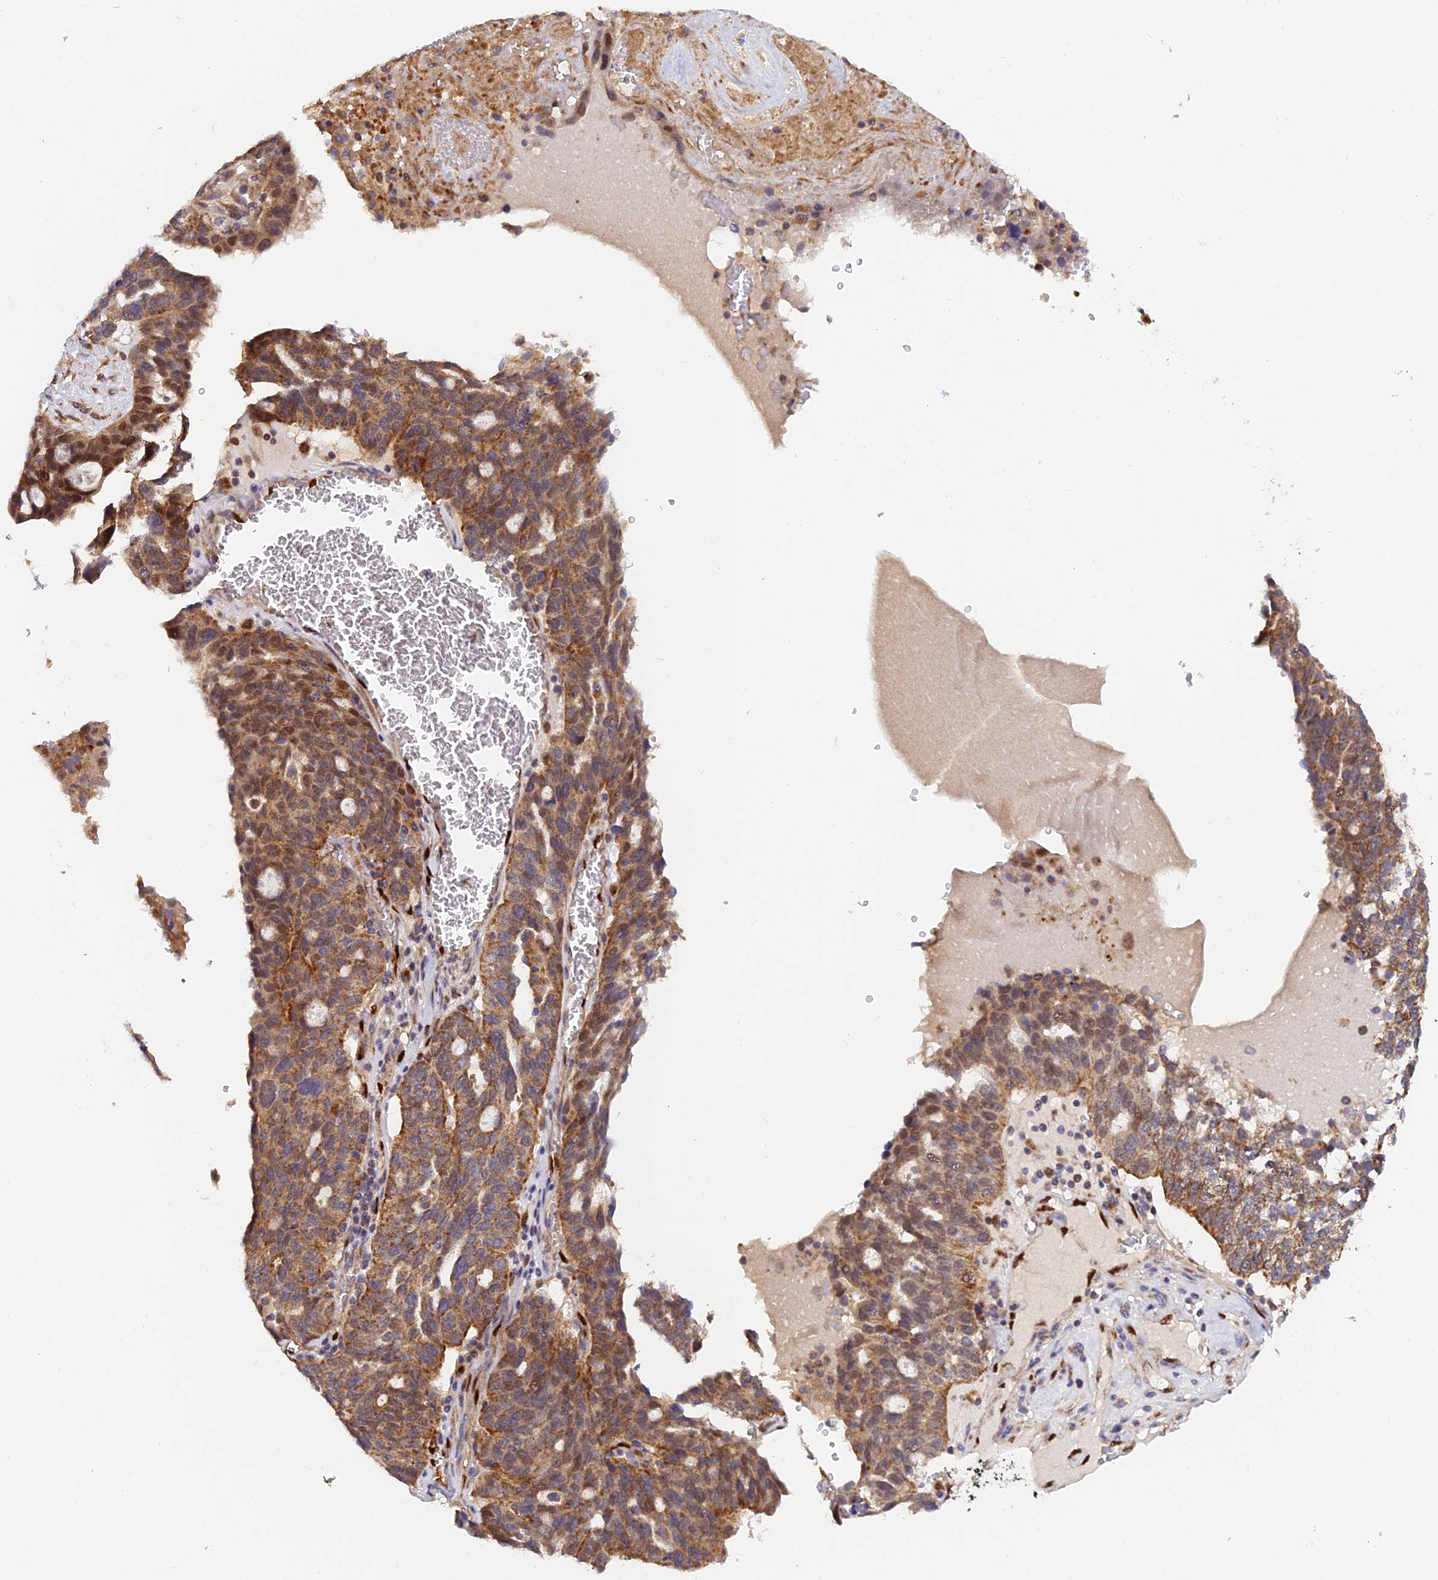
{"staining": {"intensity": "moderate", "quantity": ">75%", "location": "cytoplasmic/membranous,nuclear"}, "tissue": "ovarian cancer", "cell_type": "Tumor cells", "image_type": "cancer", "snomed": [{"axis": "morphology", "description": "Cystadenocarcinoma, serous, NOS"}, {"axis": "topography", "description": "Ovary"}], "caption": "High-power microscopy captured an immunohistochemistry image of ovarian serous cystadenocarcinoma, revealing moderate cytoplasmic/membranous and nuclear expression in approximately >75% of tumor cells.", "gene": "PODNL1", "patient": {"sex": "female", "age": 59}}